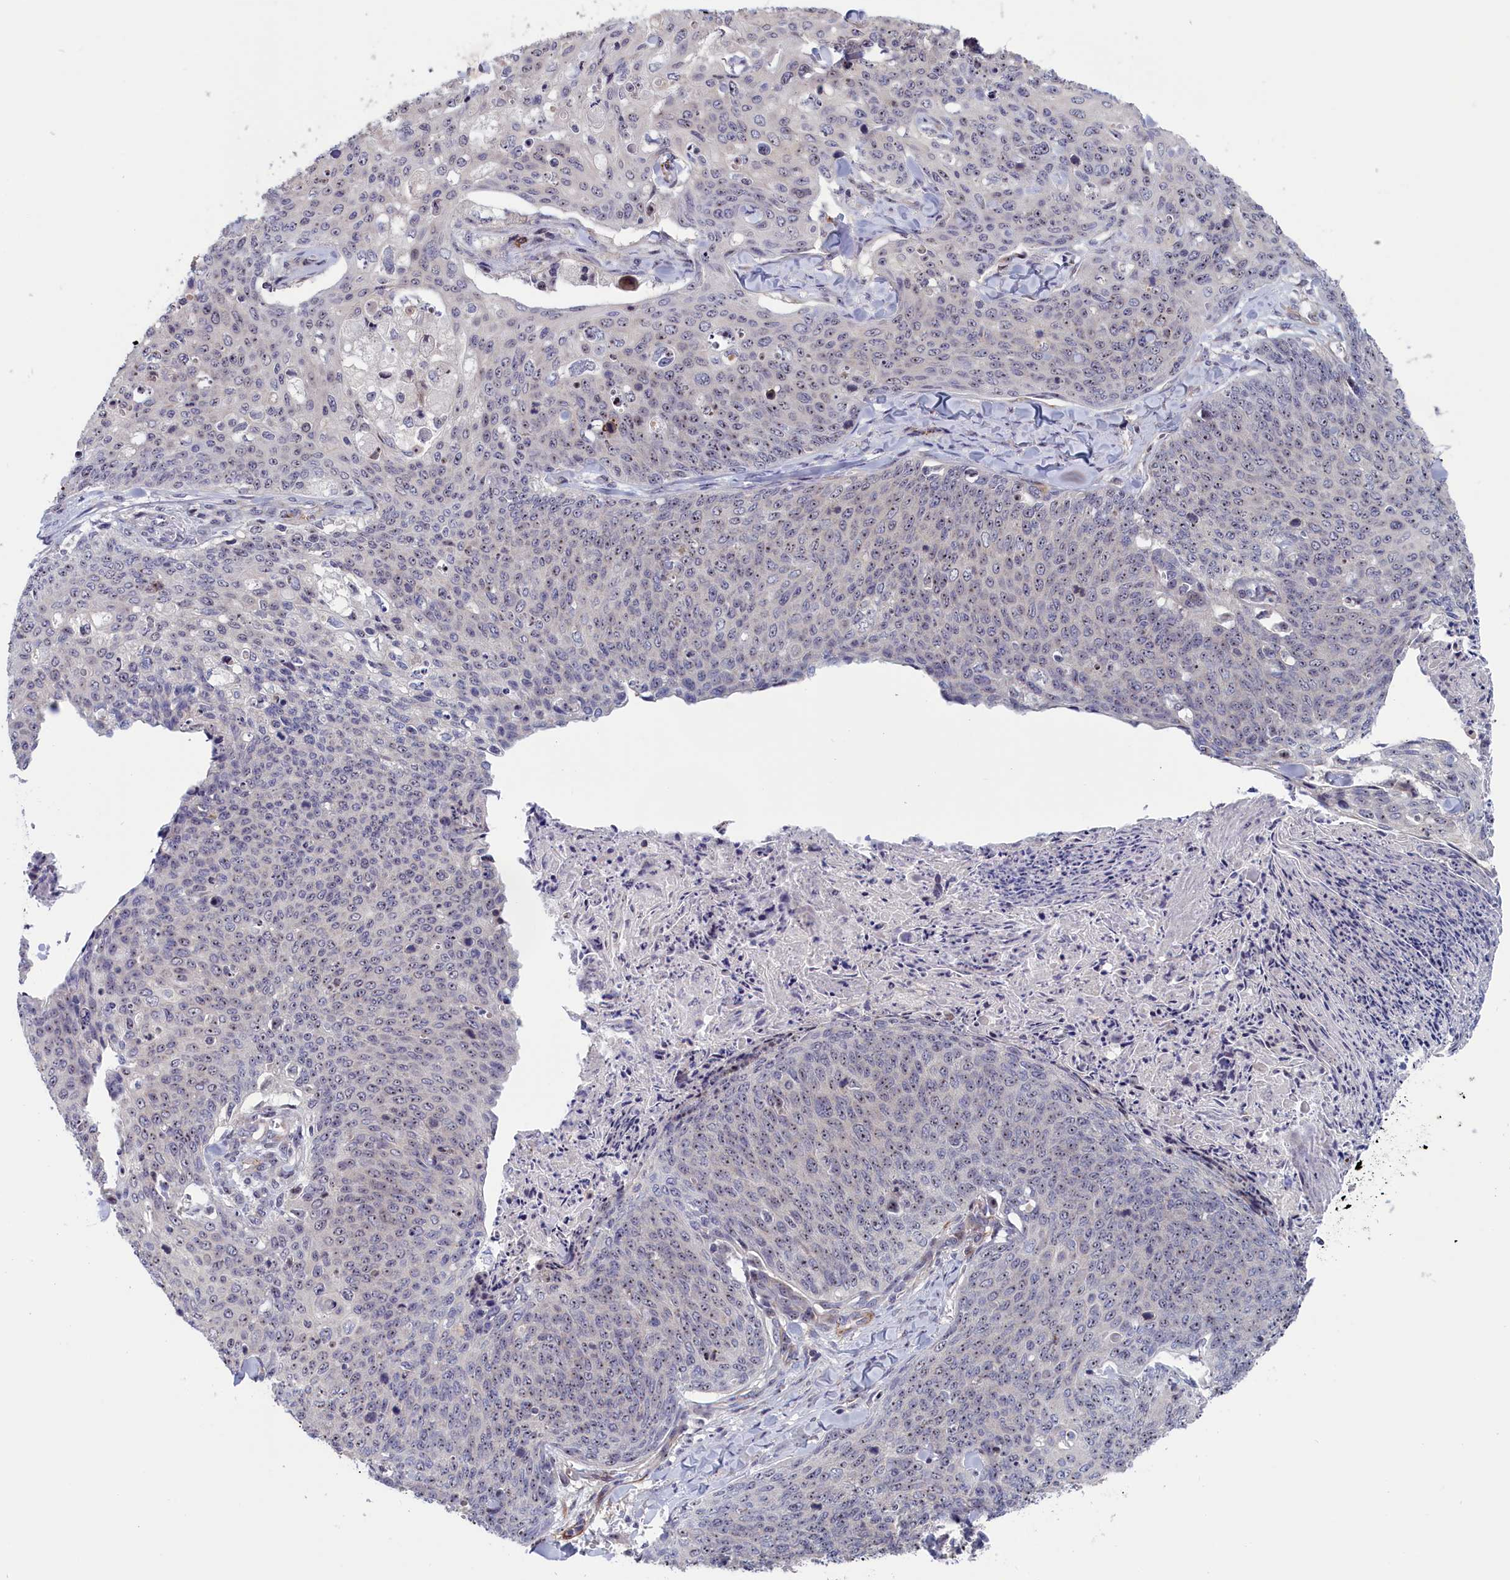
{"staining": {"intensity": "weak", "quantity": "25%-75%", "location": "nuclear"}, "tissue": "skin cancer", "cell_type": "Tumor cells", "image_type": "cancer", "snomed": [{"axis": "morphology", "description": "Squamous cell carcinoma, NOS"}, {"axis": "topography", "description": "Skin"}, {"axis": "topography", "description": "Vulva"}], "caption": "A photomicrograph showing weak nuclear expression in approximately 25%-75% of tumor cells in squamous cell carcinoma (skin), as visualized by brown immunohistochemical staining.", "gene": "PPAN", "patient": {"sex": "female", "age": 85}}